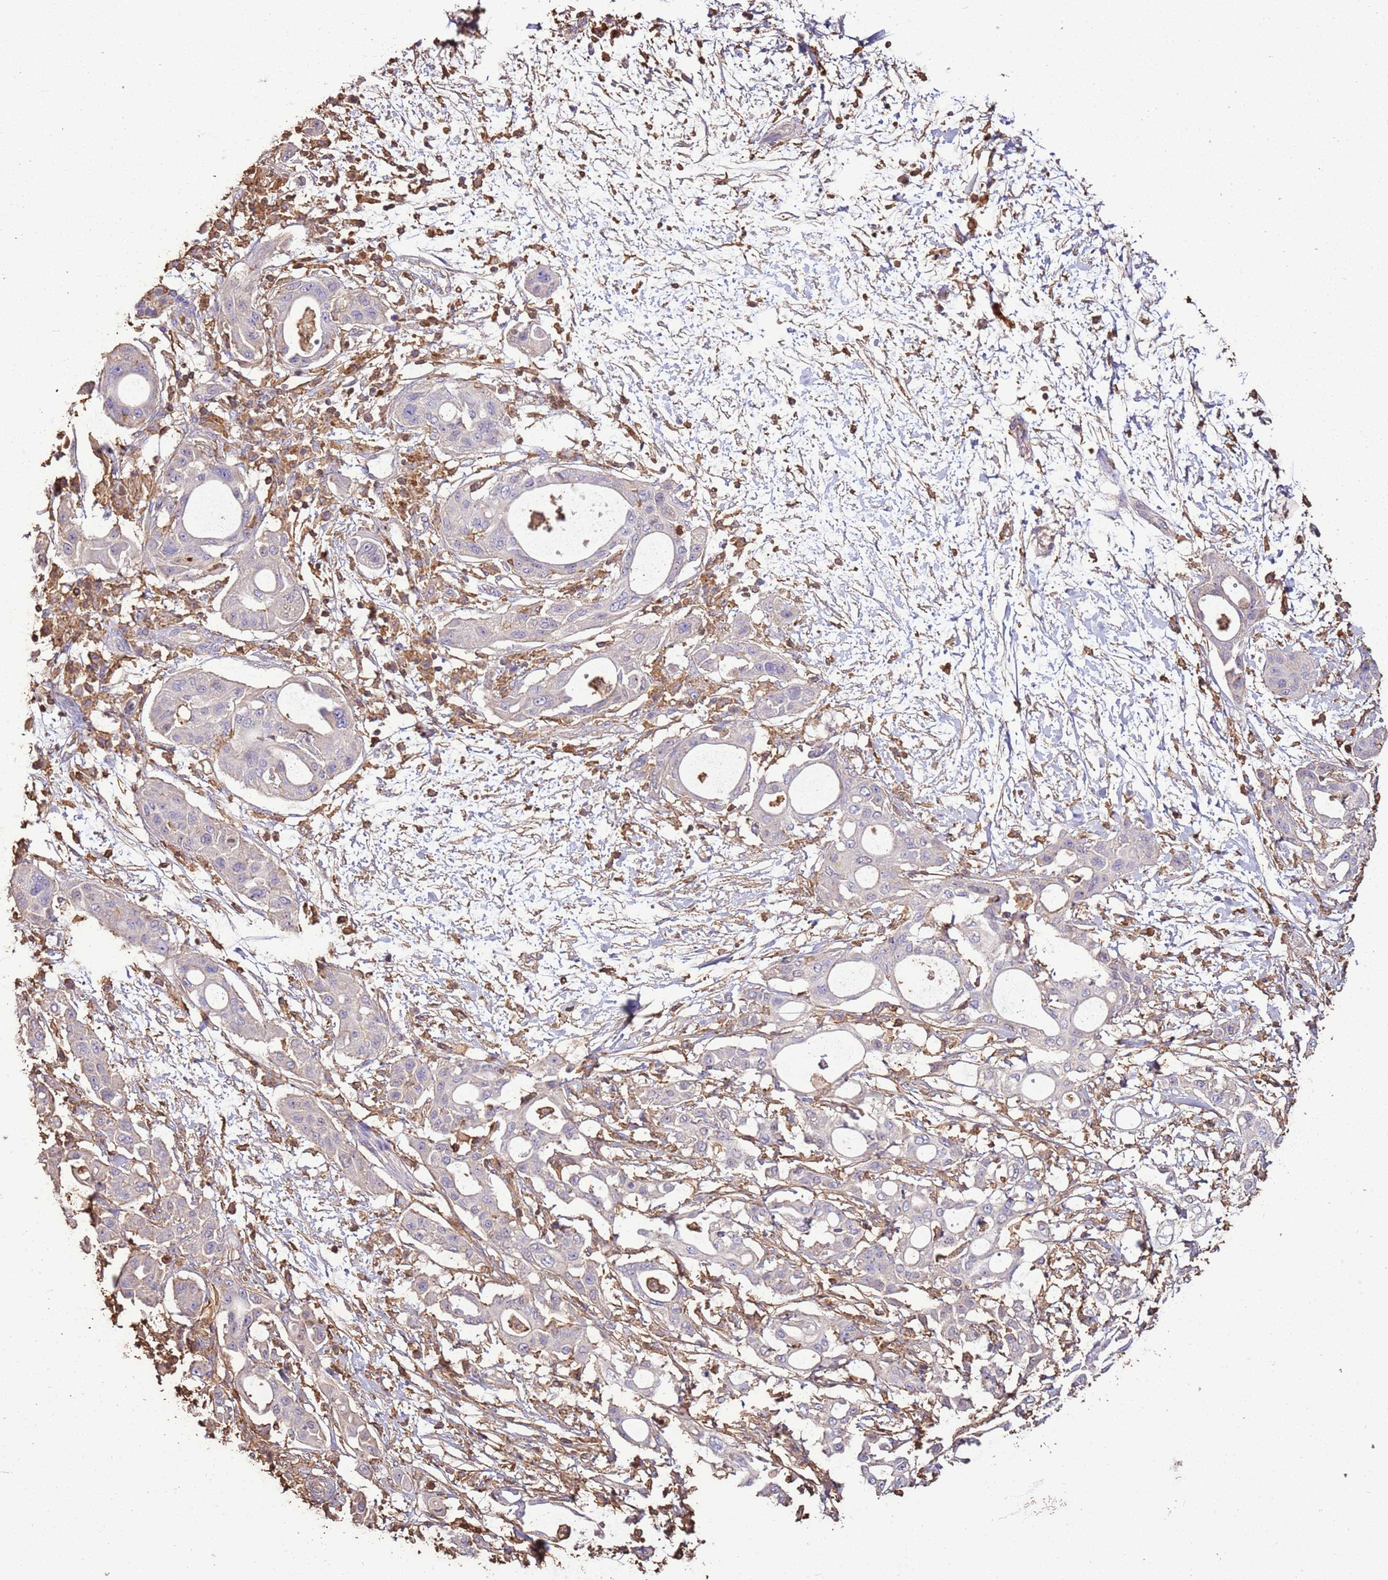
{"staining": {"intensity": "negative", "quantity": "none", "location": "none"}, "tissue": "pancreatic cancer", "cell_type": "Tumor cells", "image_type": "cancer", "snomed": [{"axis": "morphology", "description": "Adenocarcinoma, NOS"}, {"axis": "topography", "description": "Pancreas"}], "caption": "Pancreatic cancer stained for a protein using immunohistochemistry exhibits no expression tumor cells.", "gene": "ARL10", "patient": {"sex": "male", "age": 68}}